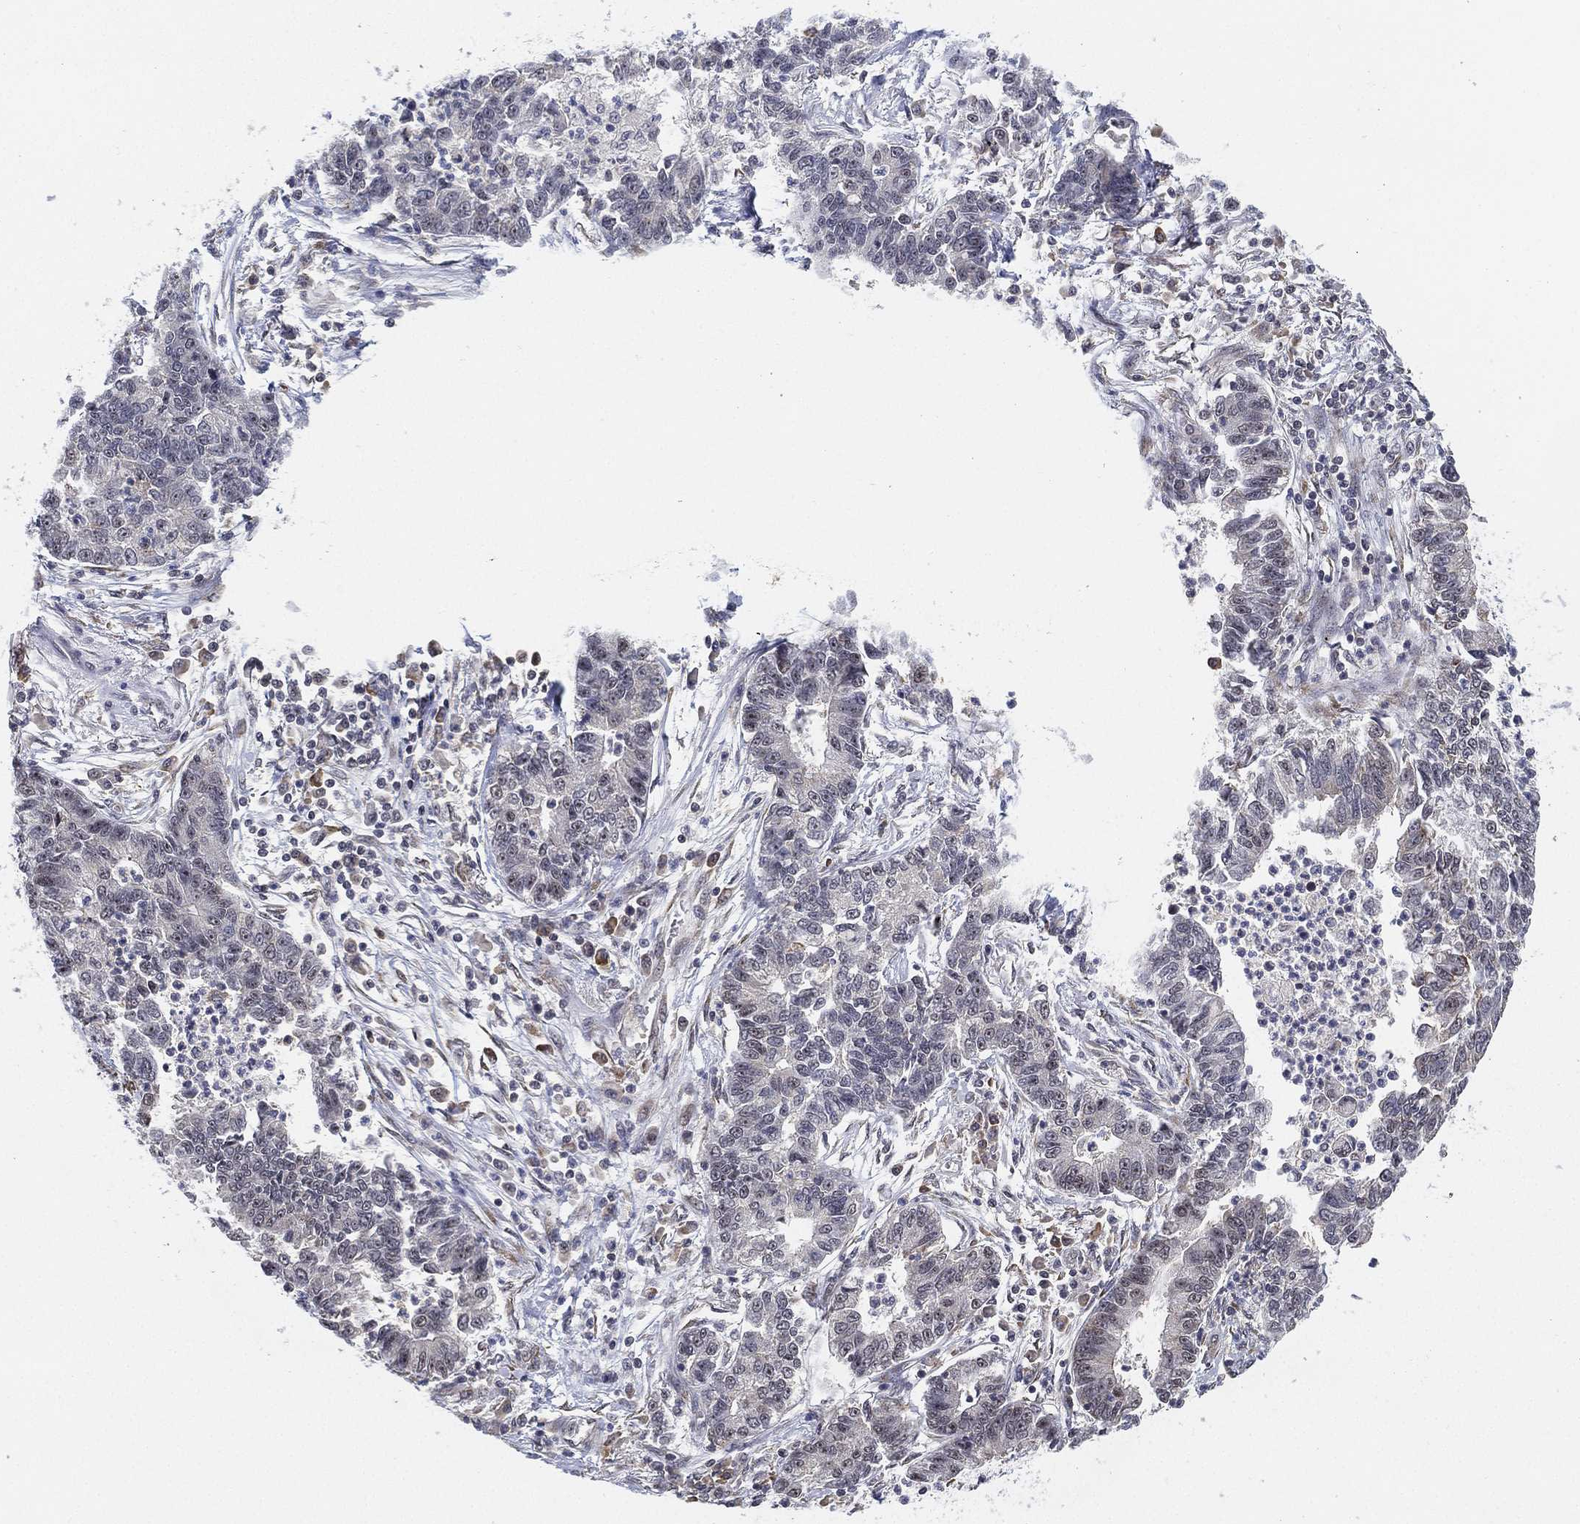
{"staining": {"intensity": "negative", "quantity": "none", "location": "none"}, "tissue": "lung cancer", "cell_type": "Tumor cells", "image_type": "cancer", "snomed": [{"axis": "morphology", "description": "Adenocarcinoma, NOS"}, {"axis": "topography", "description": "Lung"}], "caption": "An immunohistochemistry histopathology image of lung cancer is shown. There is no staining in tumor cells of lung cancer.", "gene": "PPP1R16B", "patient": {"sex": "female", "age": 57}}